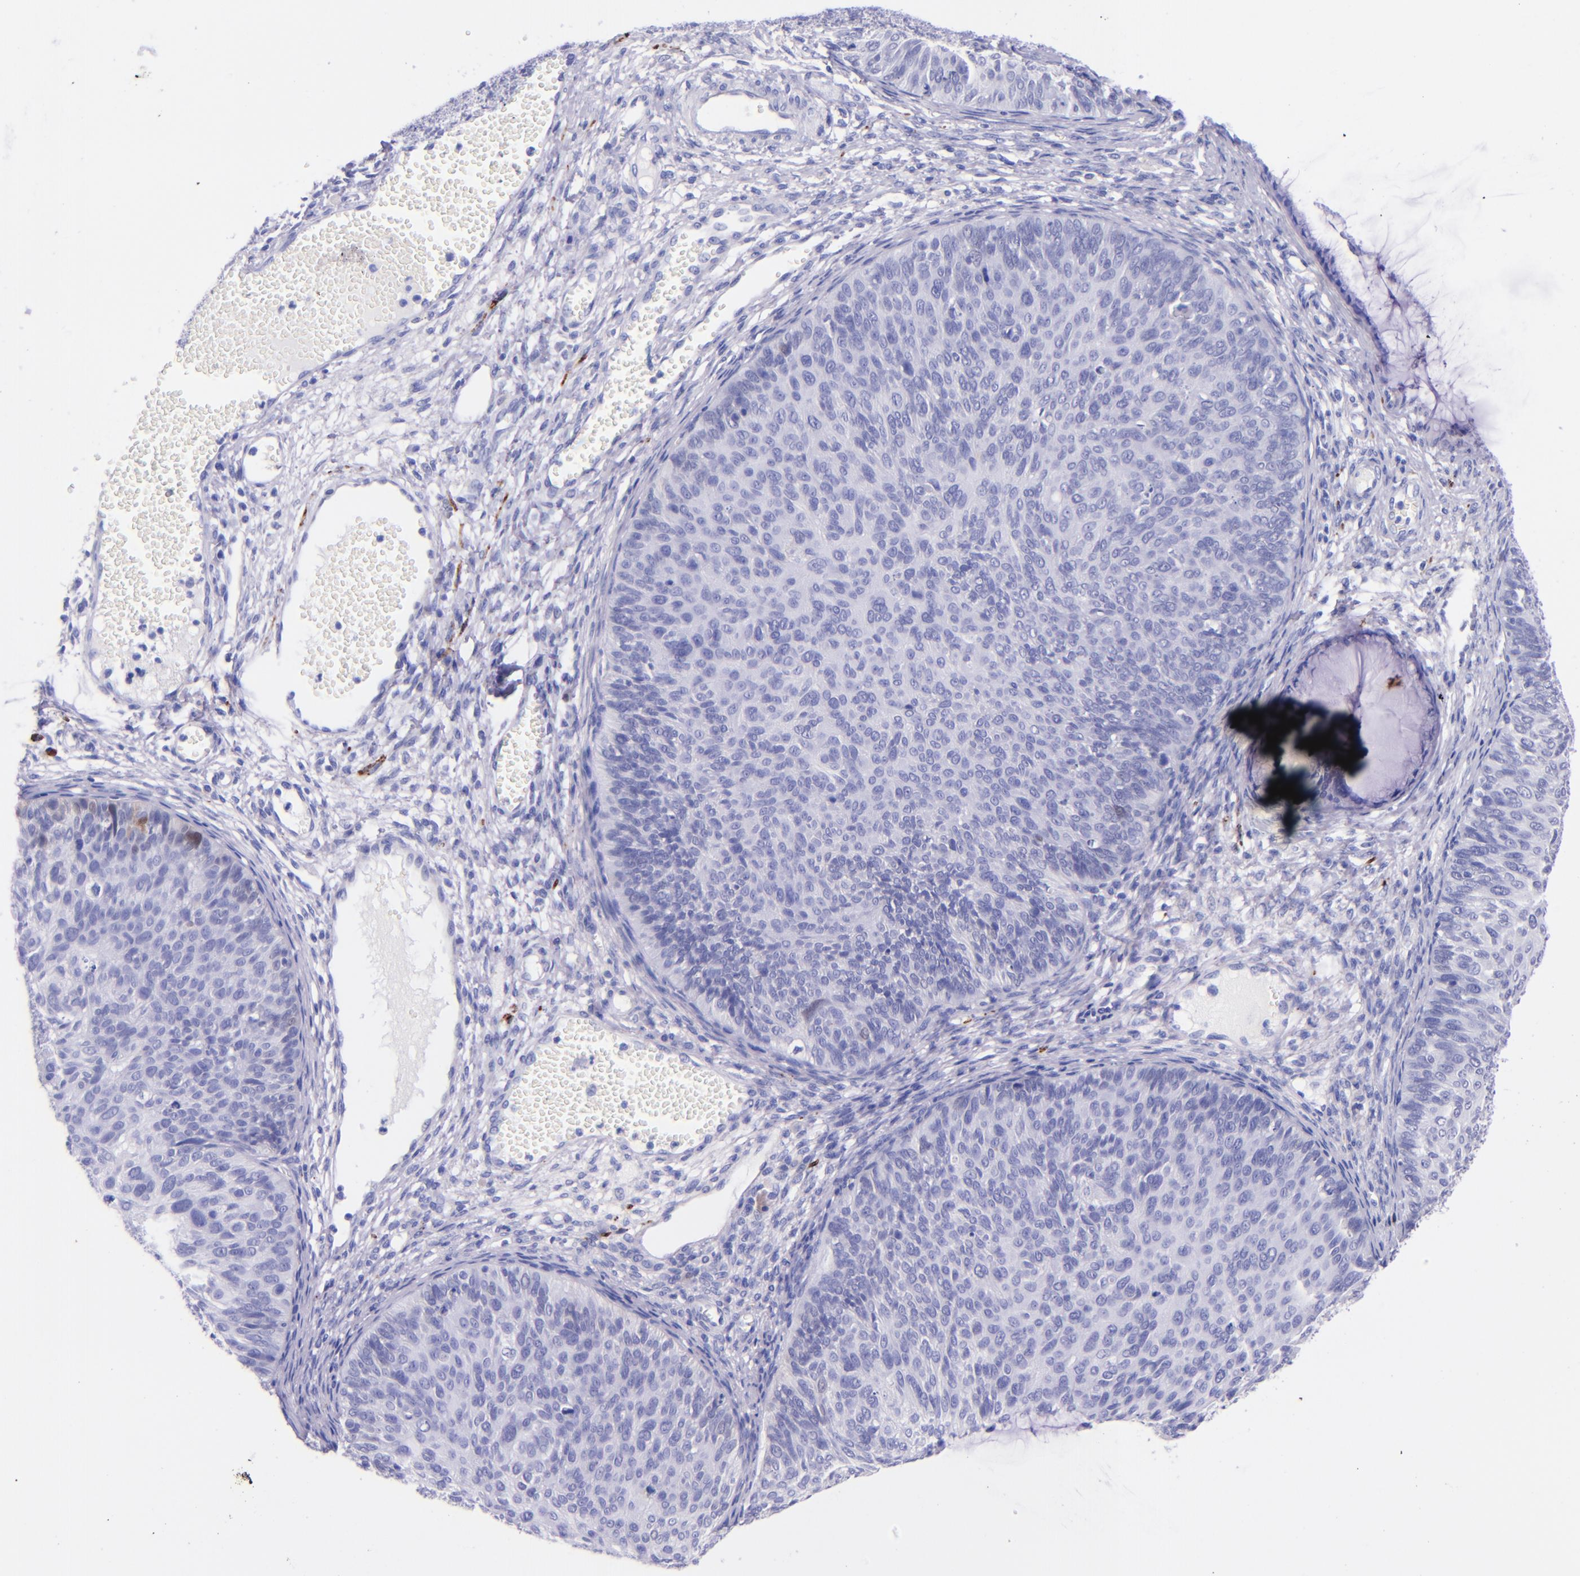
{"staining": {"intensity": "negative", "quantity": "none", "location": "none"}, "tissue": "cervical cancer", "cell_type": "Tumor cells", "image_type": "cancer", "snomed": [{"axis": "morphology", "description": "Squamous cell carcinoma, NOS"}, {"axis": "topography", "description": "Cervix"}], "caption": "Immunohistochemical staining of human cervical squamous cell carcinoma displays no significant positivity in tumor cells.", "gene": "UCHL1", "patient": {"sex": "female", "age": 36}}